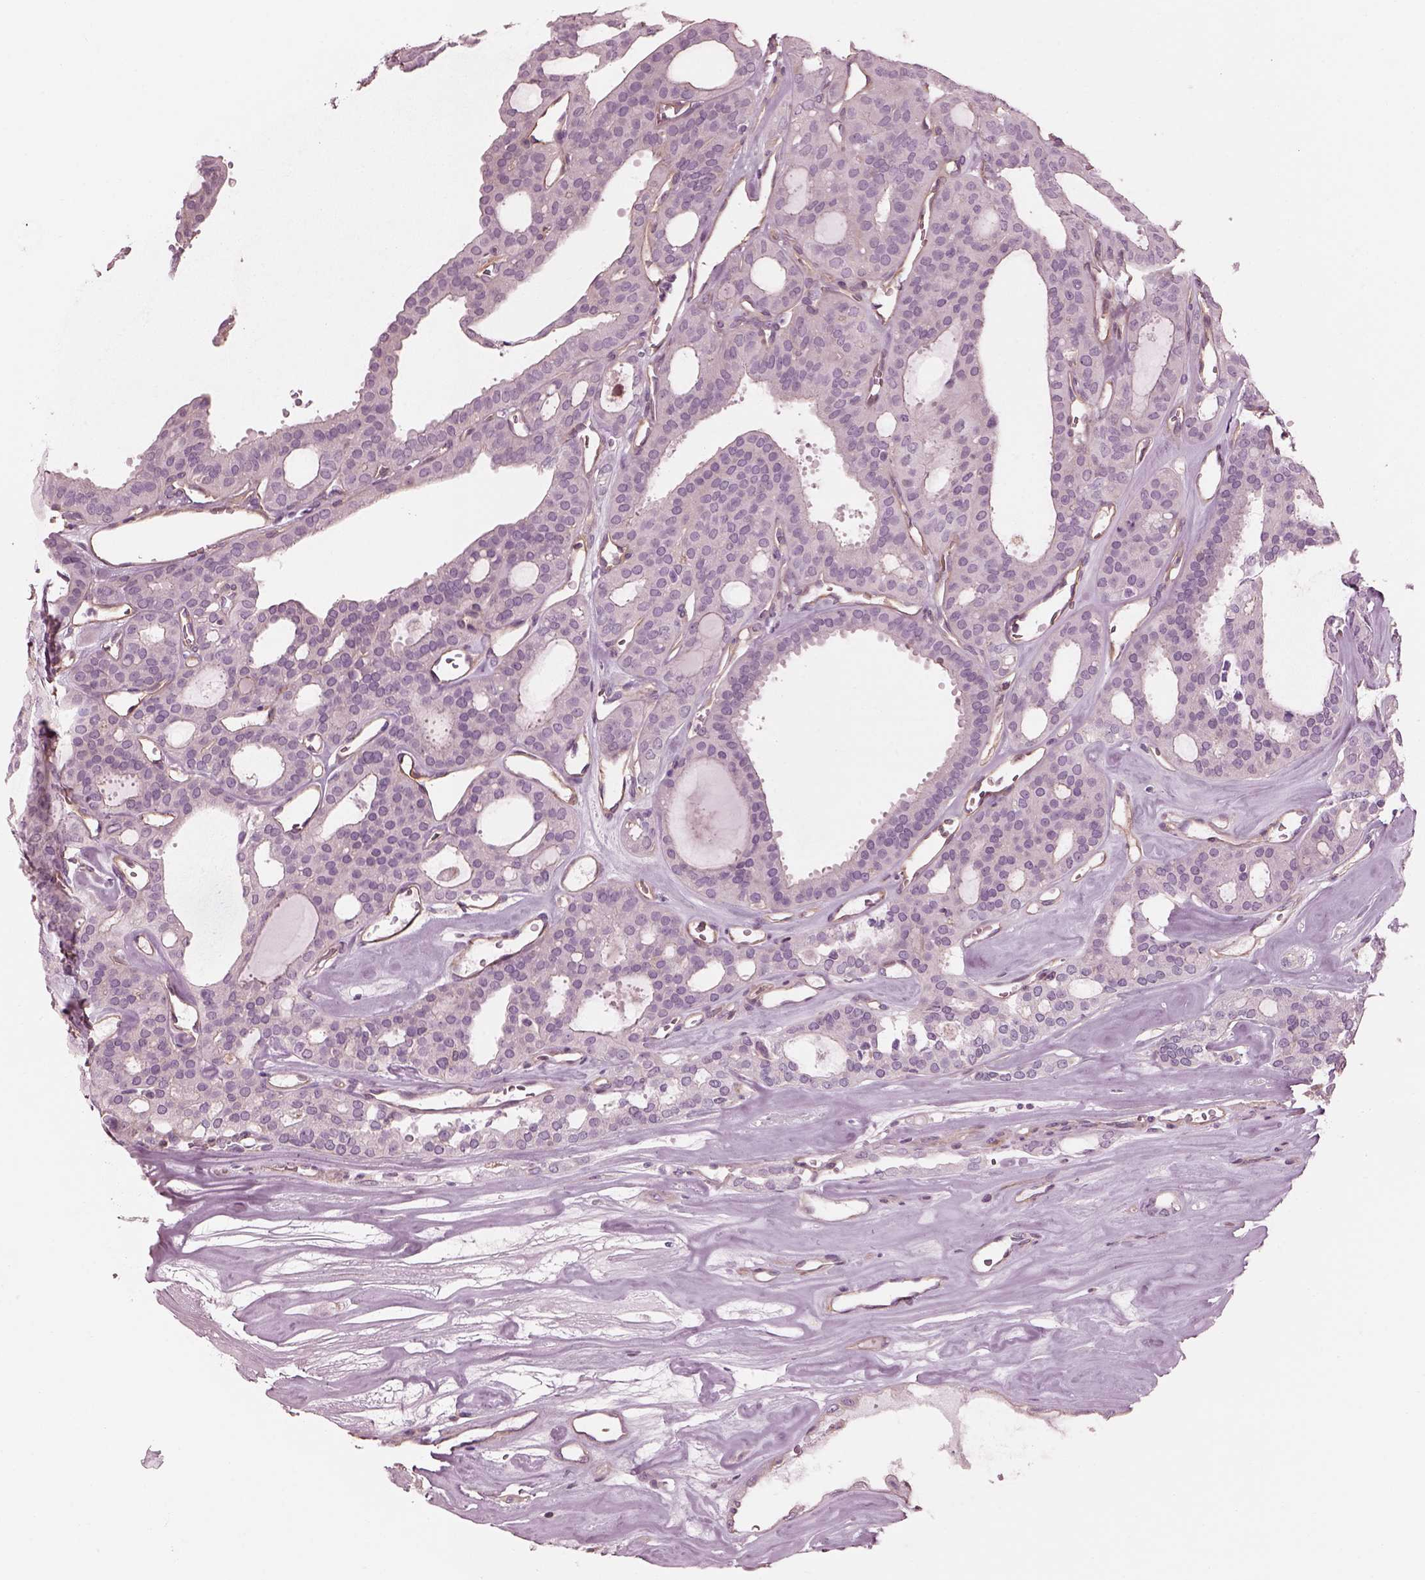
{"staining": {"intensity": "negative", "quantity": "none", "location": "none"}, "tissue": "thyroid cancer", "cell_type": "Tumor cells", "image_type": "cancer", "snomed": [{"axis": "morphology", "description": "Follicular adenoma carcinoma, NOS"}, {"axis": "topography", "description": "Thyroid gland"}], "caption": "Immunohistochemistry image of human thyroid follicular adenoma carcinoma stained for a protein (brown), which demonstrates no positivity in tumor cells.", "gene": "ELAPOR1", "patient": {"sex": "male", "age": 75}}